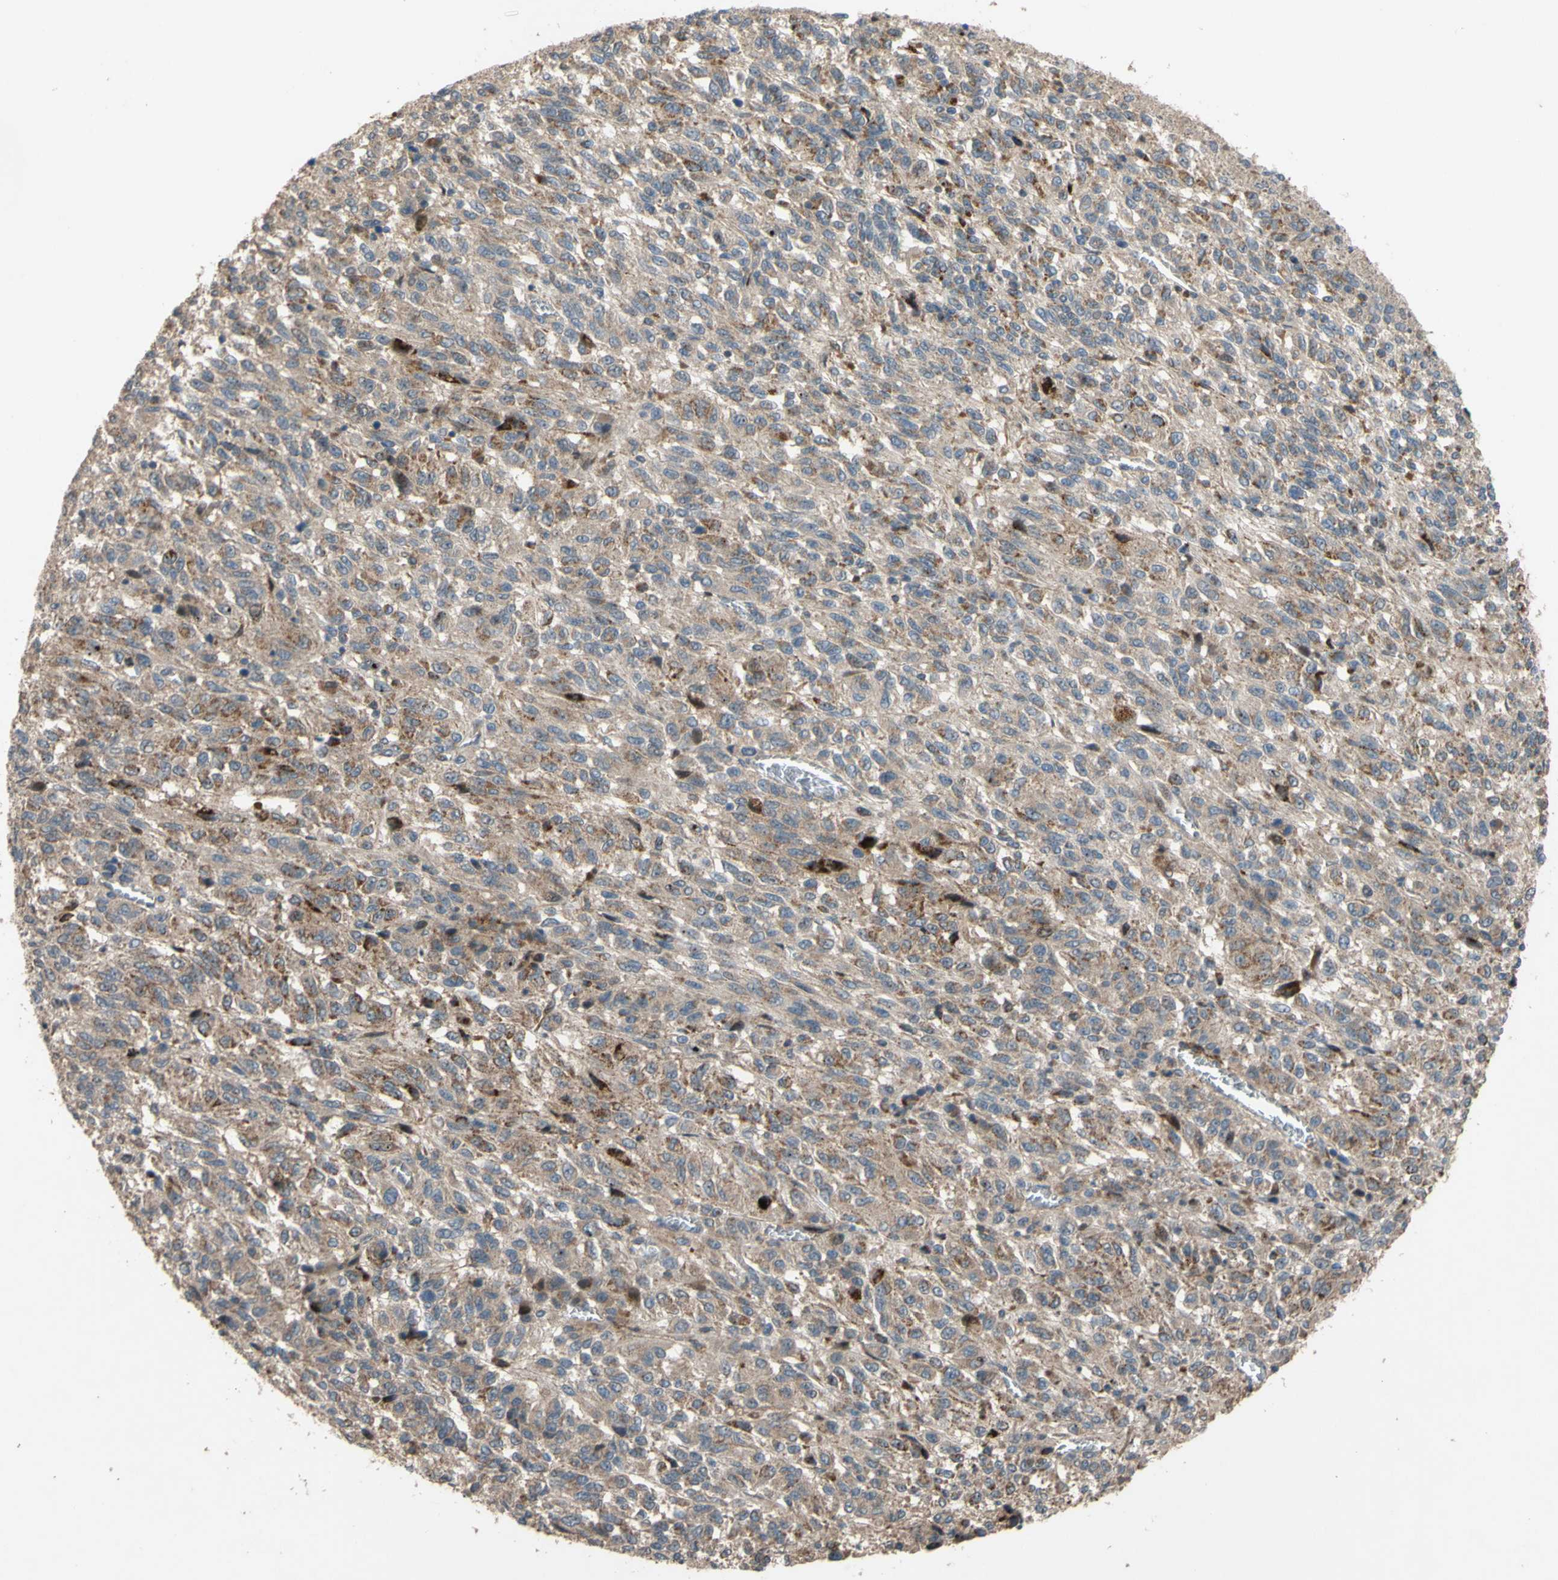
{"staining": {"intensity": "moderate", "quantity": ">75%", "location": "cytoplasmic/membranous"}, "tissue": "melanoma", "cell_type": "Tumor cells", "image_type": "cancer", "snomed": [{"axis": "morphology", "description": "Malignant melanoma, Metastatic site"}, {"axis": "topography", "description": "Lung"}], "caption": "A medium amount of moderate cytoplasmic/membranous expression is present in approximately >75% of tumor cells in malignant melanoma (metastatic site) tissue.", "gene": "SHROOM4", "patient": {"sex": "male", "age": 64}}